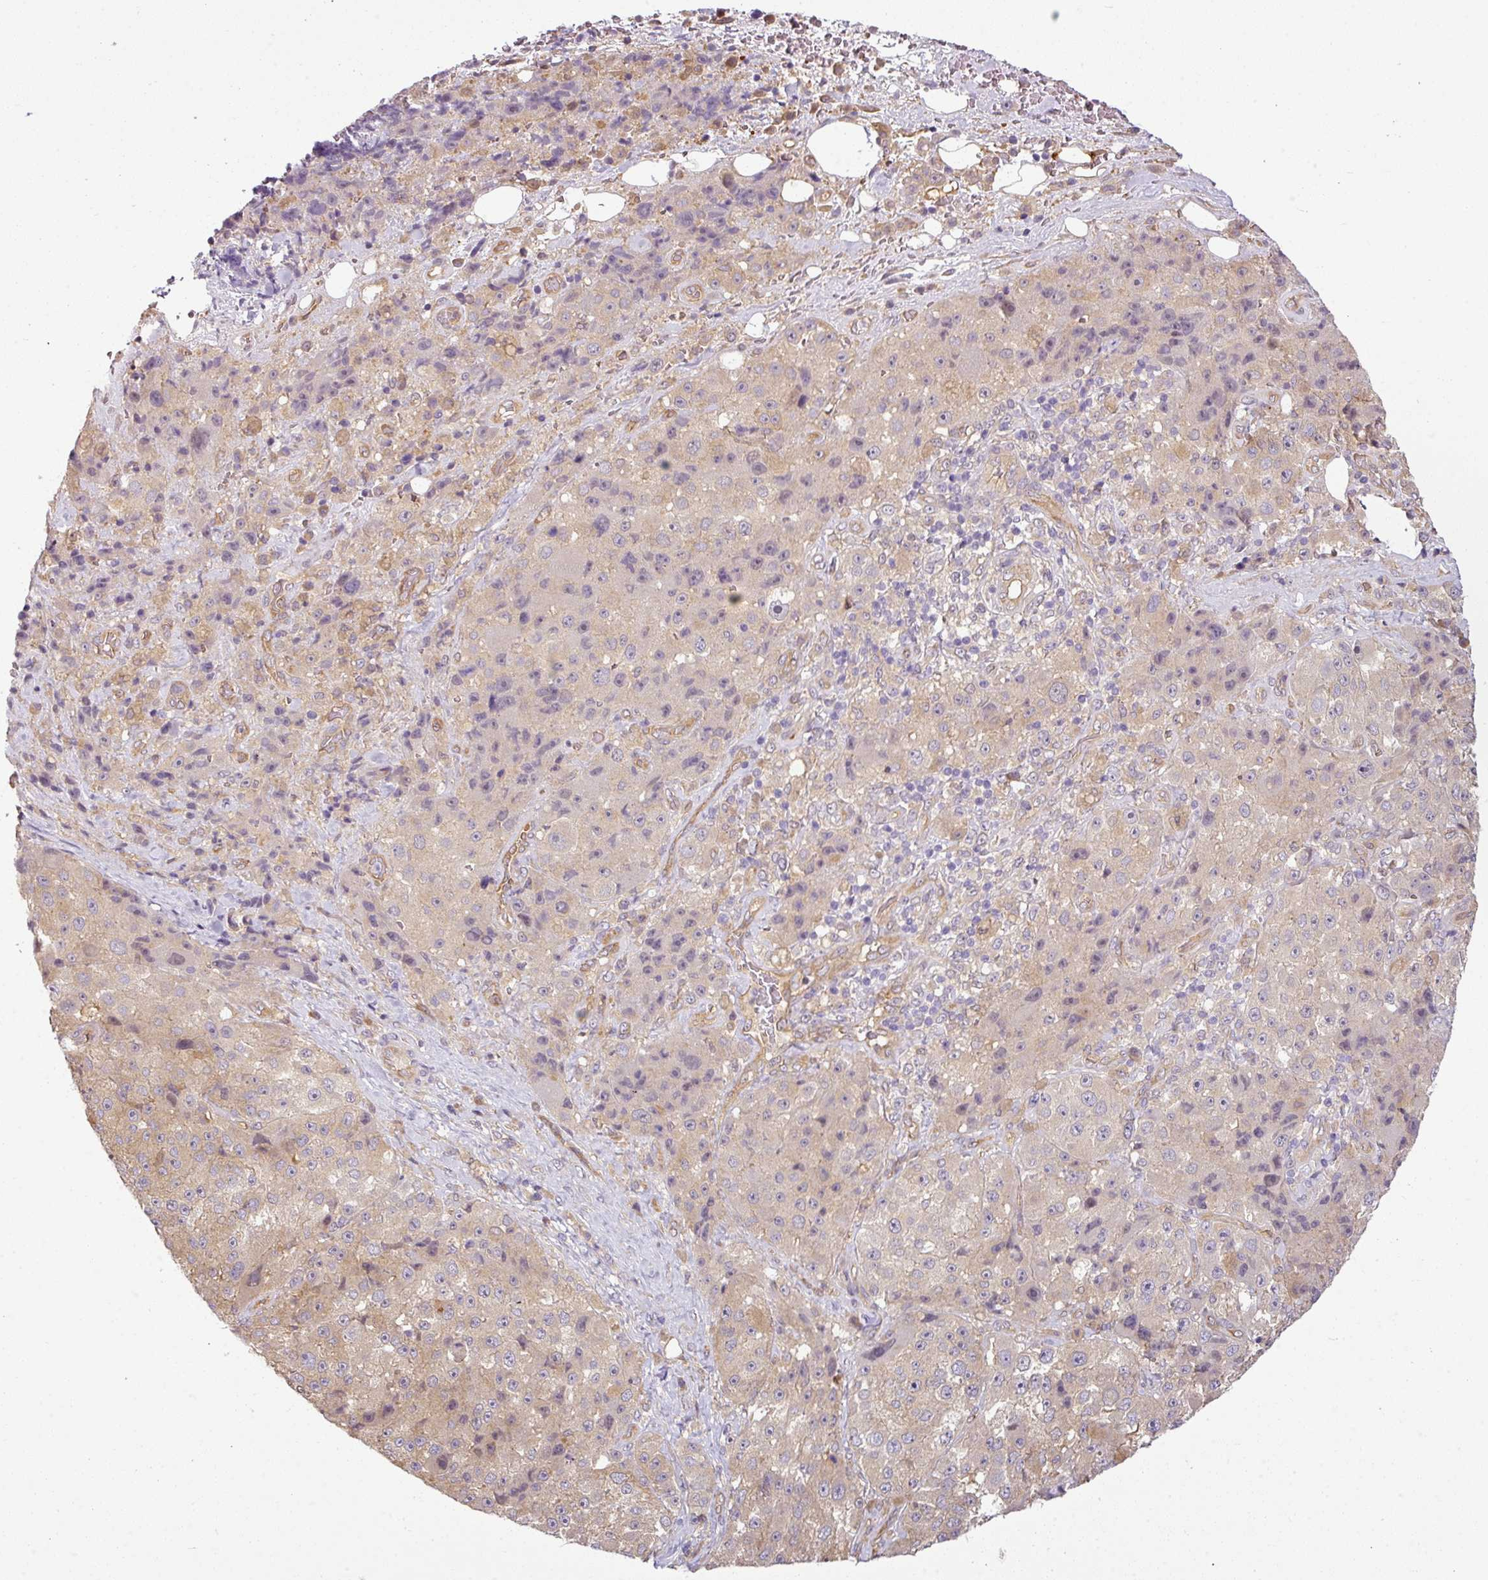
{"staining": {"intensity": "weak", "quantity": "25%-75%", "location": "cytoplasmic/membranous"}, "tissue": "melanoma", "cell_type": "Tumor cells", "image_type": "cancer", "snomed": [{"axis": "morphology", "description": "Malignant melanoma, Metastatic site"}, {"axis": "topography", "description": "Lymph node"}], "caption": "Malignant melanoma (metastatic site) stained with IHC reveals weak cytoplasmic/membranous expression in about 25%-75% of tumor cells.", "gene": "ANKRD18A", "patient": {"sex": "male", "age": 62}}